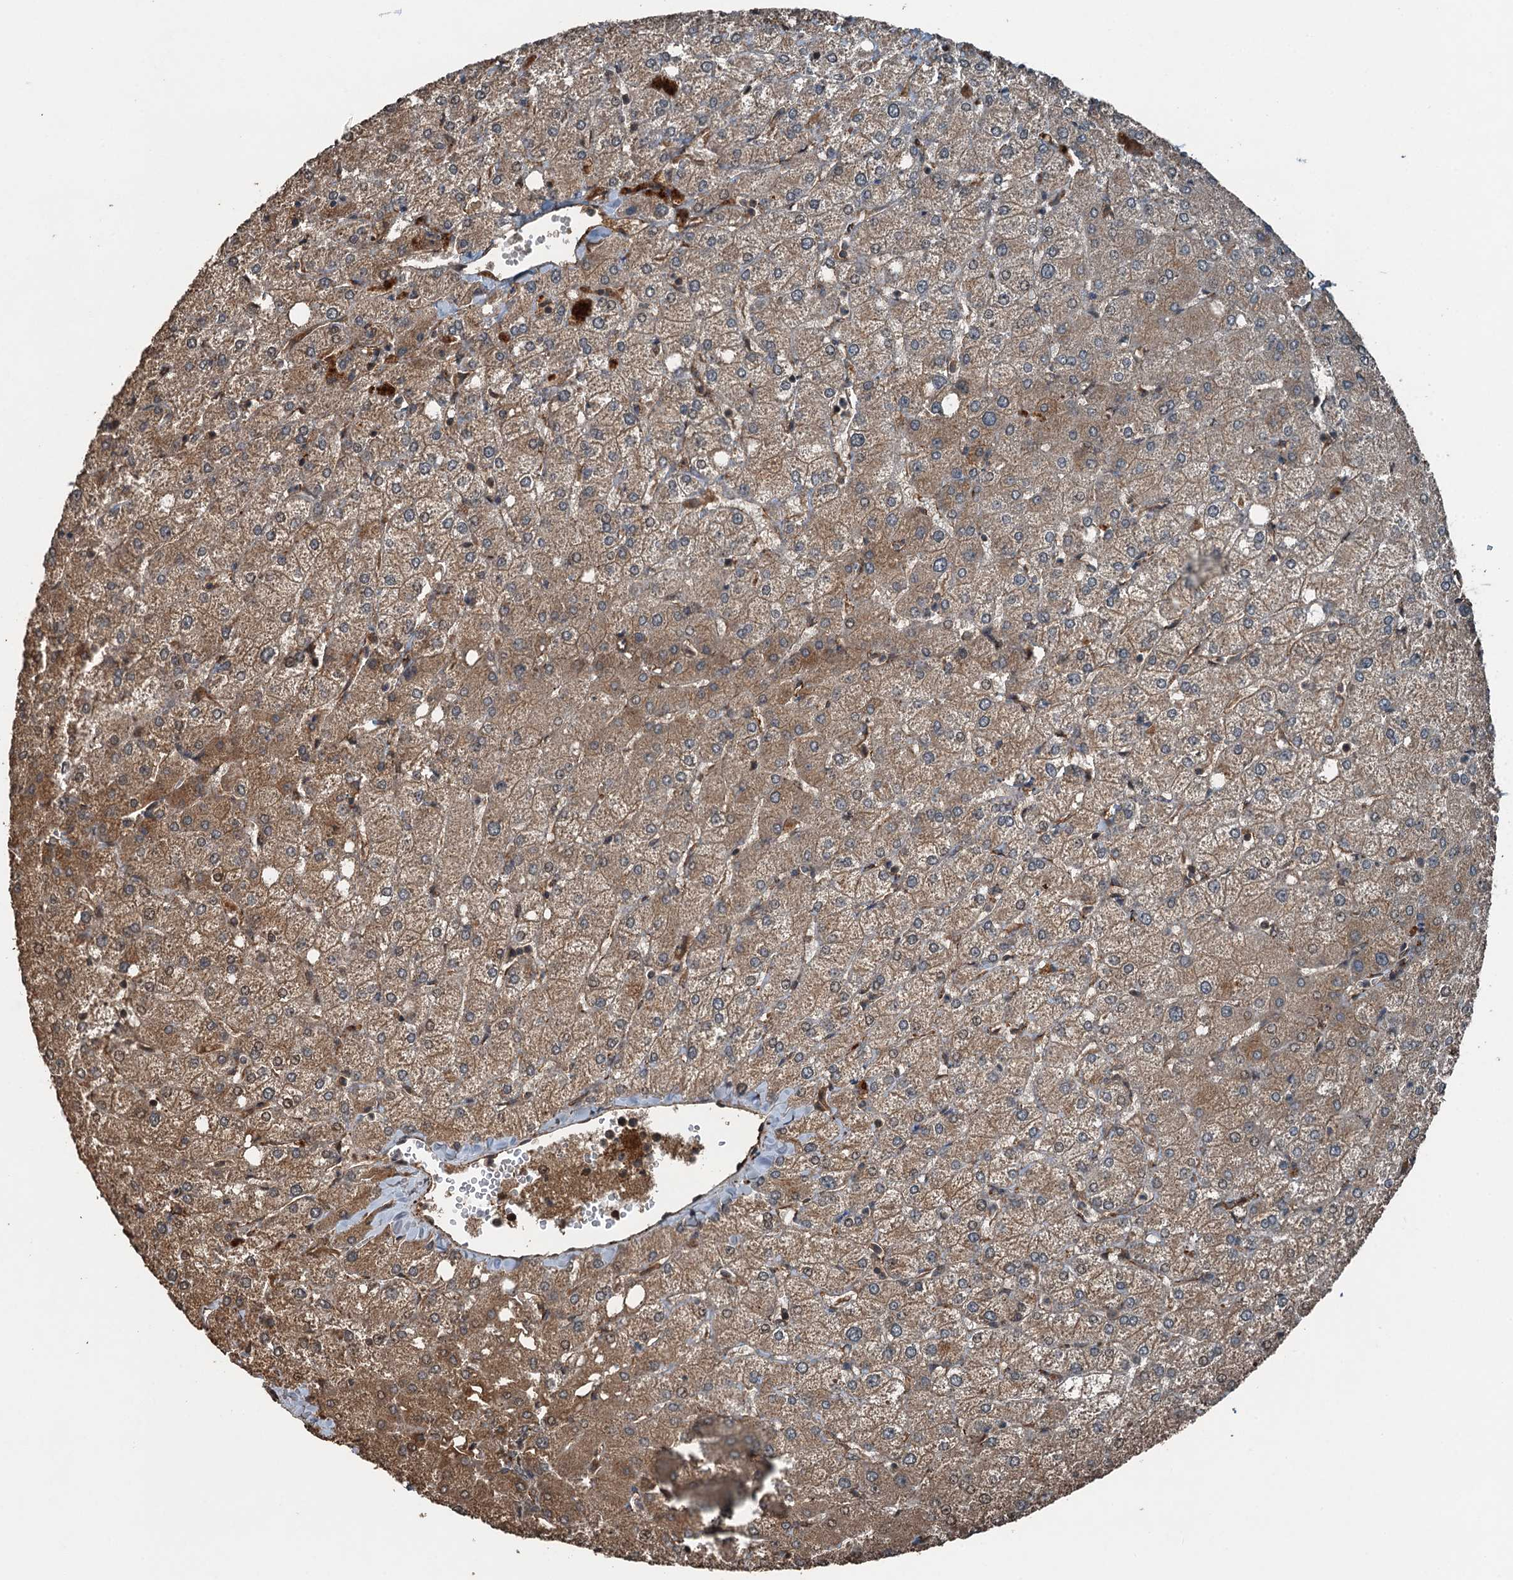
{"staining": {"intensity": "moderate", "quantity": ">75%", "location": "cytoplasmic/membranous"}, "tissue": "liver", "cell_type": "Cholangiocytes", "image_type": "normal", "snomed": [{"axis": "morphology", "description": "Normal tissue, NOS"}, {"axis": "topography", "description": "Liver"}], "caption": "Immunohistochemistry (IHC) photomicrograph of unremarkable liver: human liver stained using immunohistochemistry shows medium levels of moderate protein expression localized specifically in the cytoplasmic/membranous of cholangiocytes, appearing as a cytoplasmic/membranous brown color.", "gene": "TCTN1", "patient": {"sex": "female", "age": 54}}